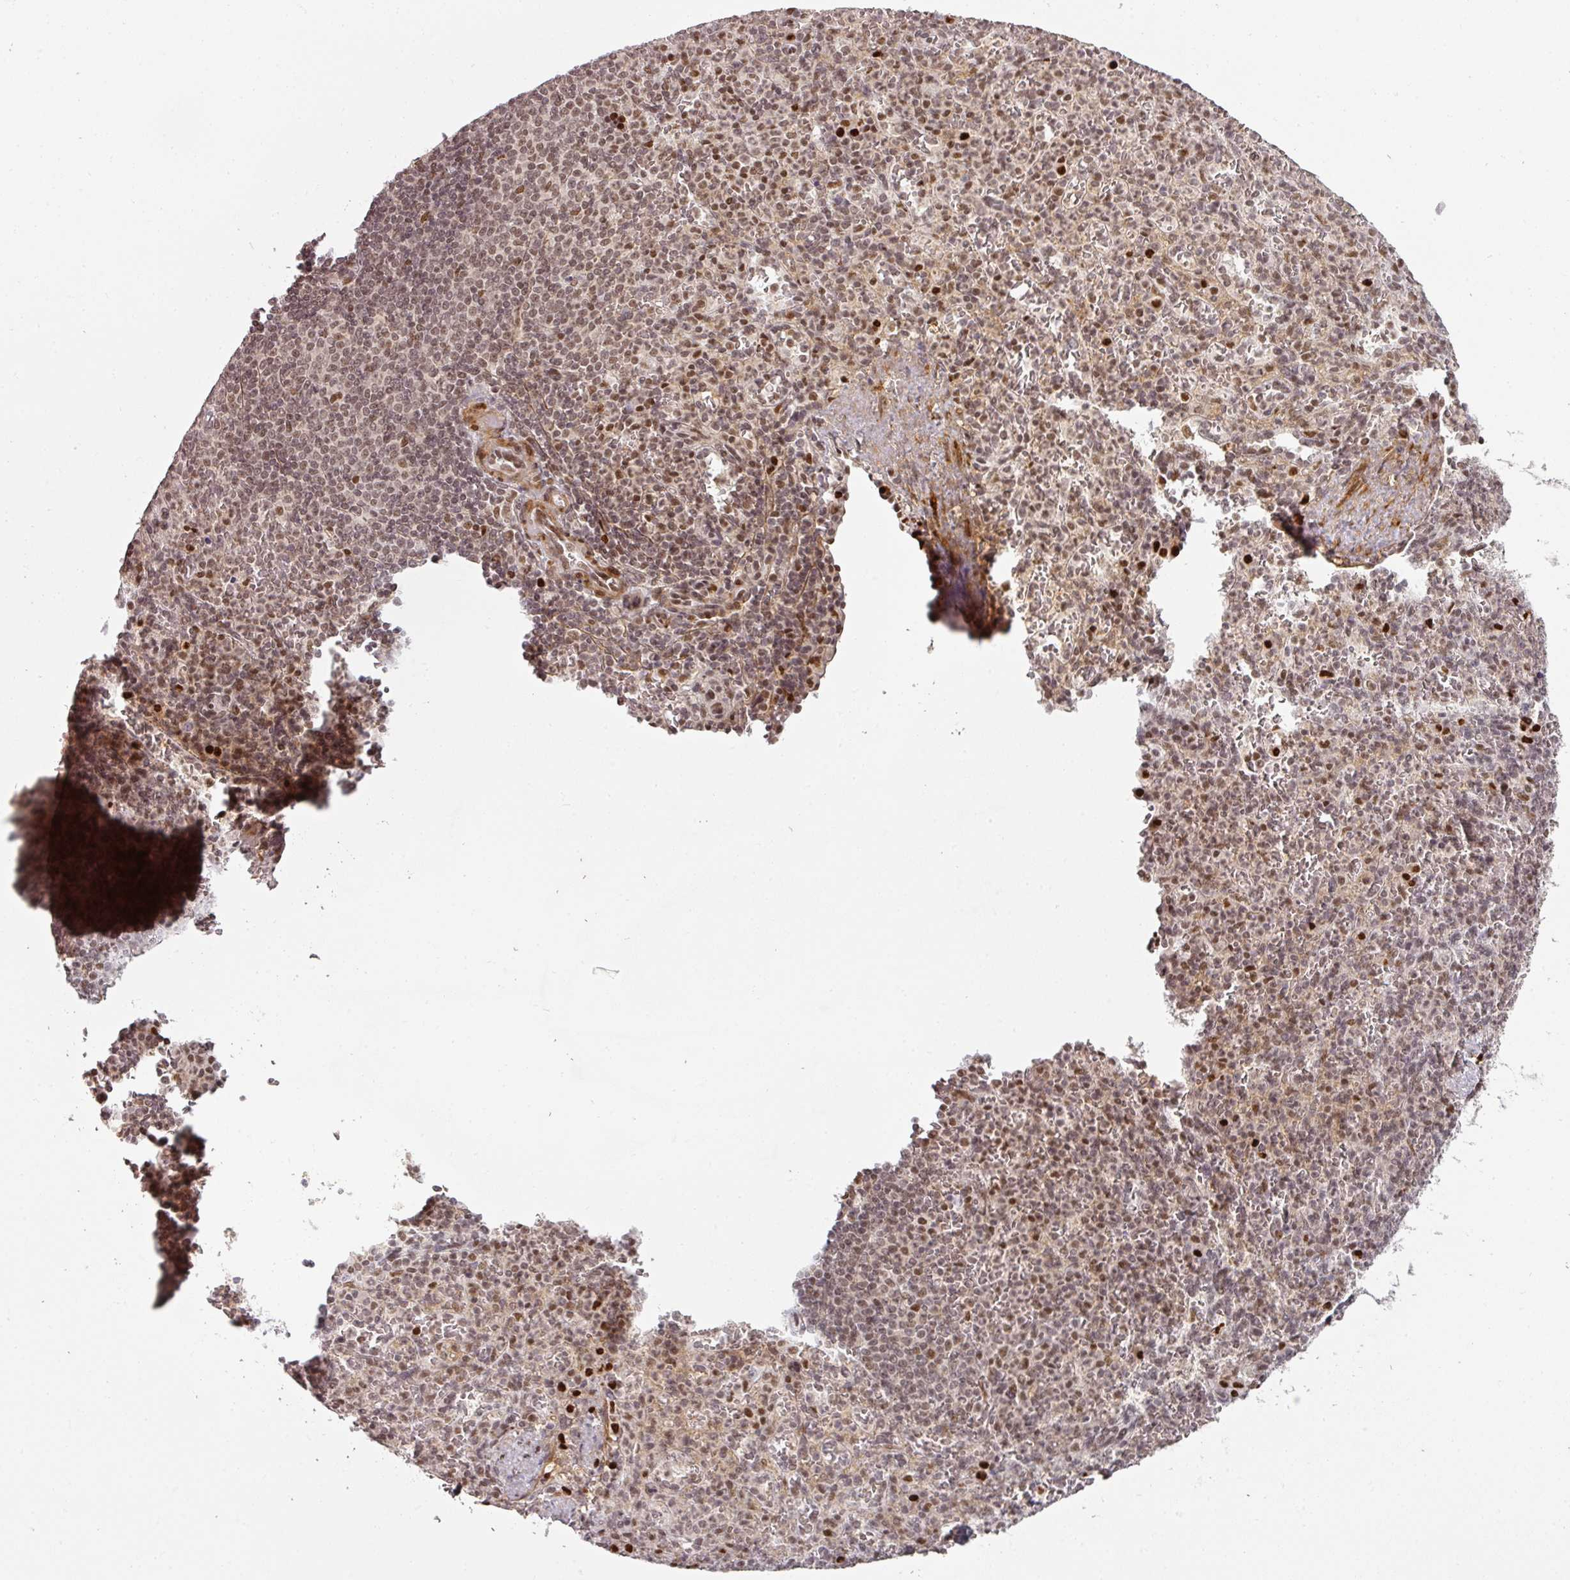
{"staining": {"intensity": "moderate", "quantity": ">75%", "location": "nuclear"}, "tissue": "spleen", "cell_type": "Cells in red pulp", "image_type": "normal", "snomed": [{"axis": "morphology", "description": "Normal tissue, NOS"}, {"axis": "topography", "description": "Spleen"}], "caption": "Immunohistochemistry (IHC) photomicrograph of unremarkable human spleen stained for a protein (brown), which reveals medium levels of moderate nuclear staining in approximately >75% of cells in red pulp.", "gene": "GPRIN2", "patient": {"sex": "female", "age": 74}}